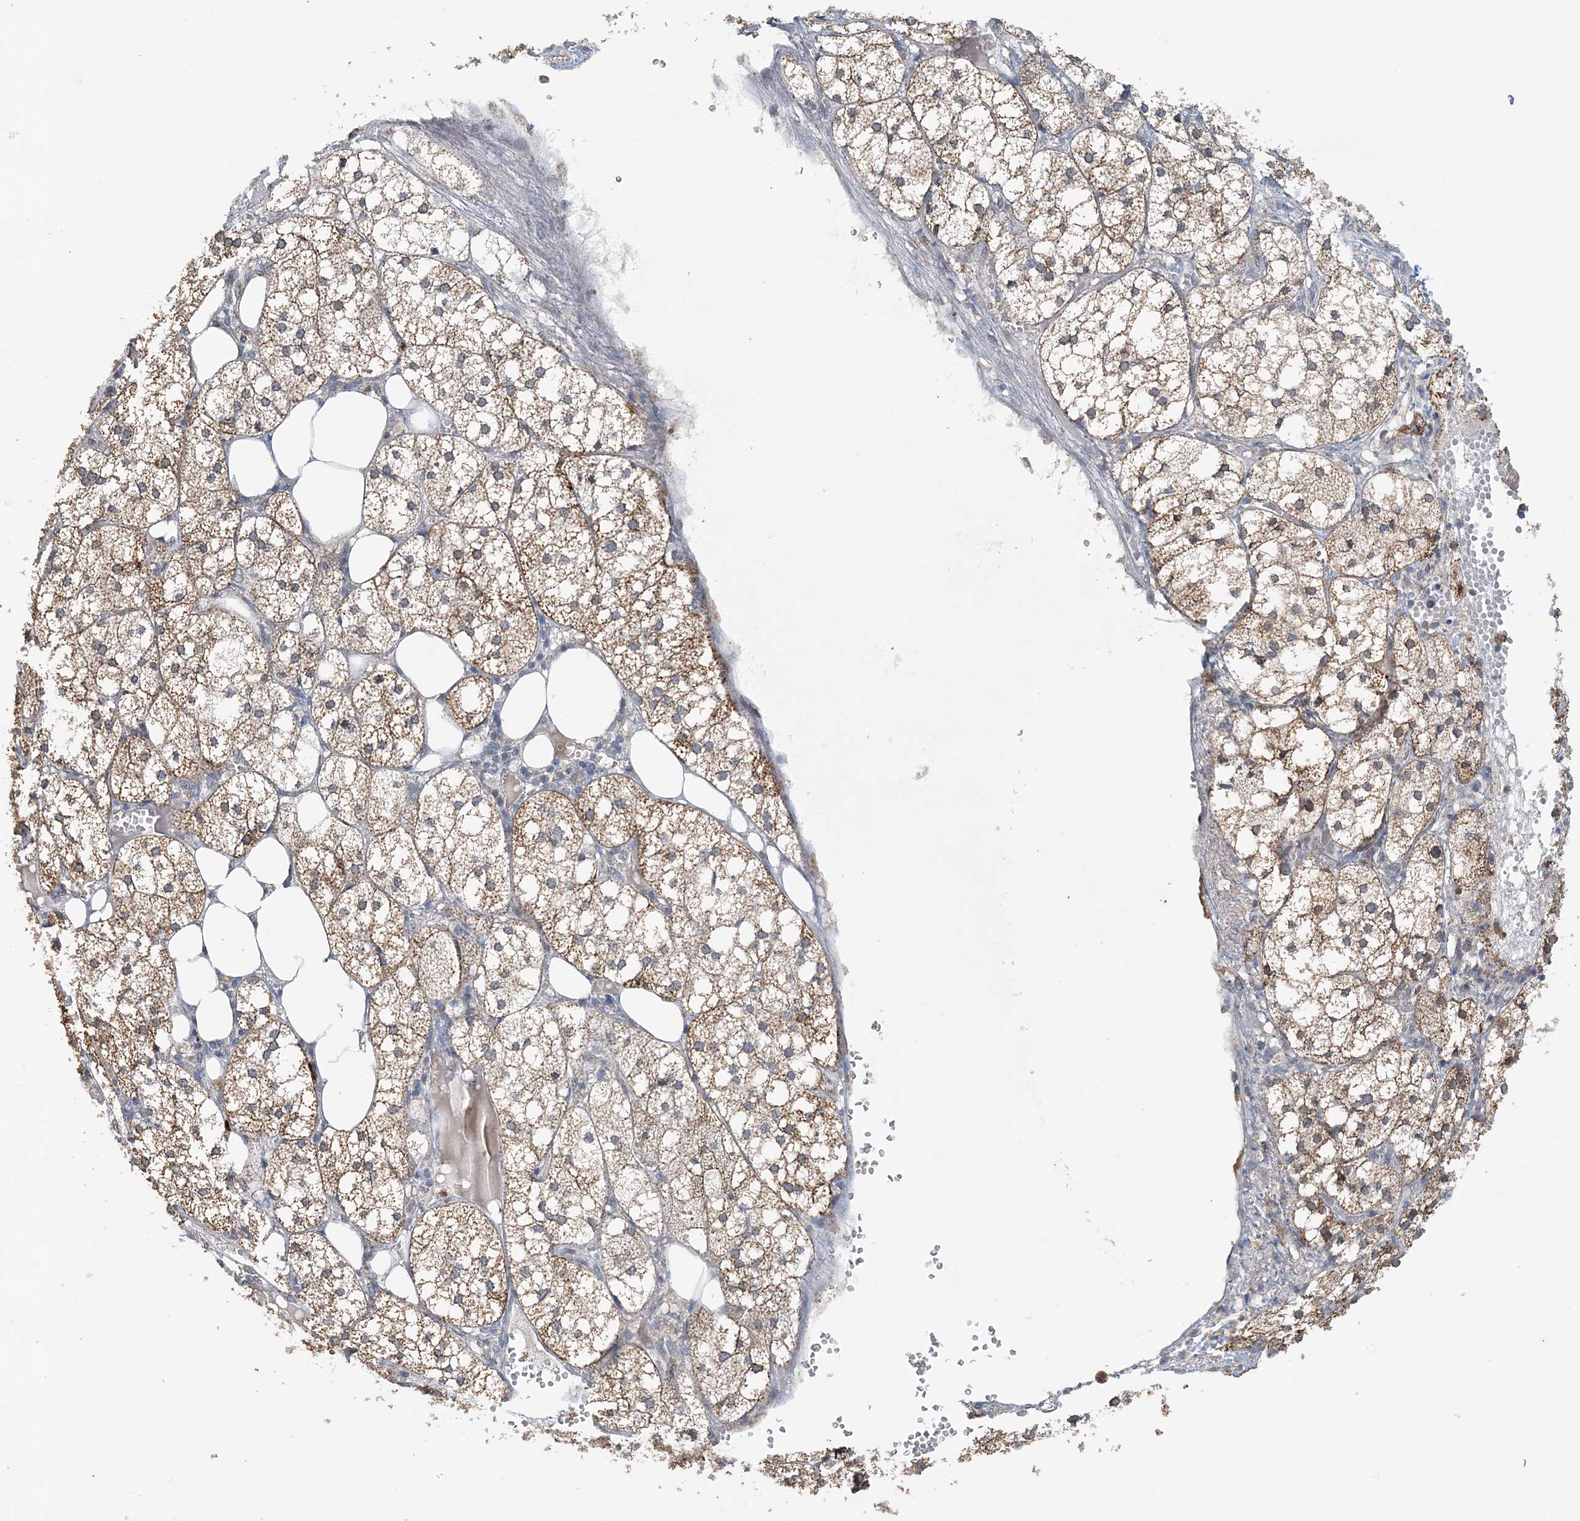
{"staining": {"intensity": "strong", "quantity": "25%-75%", "location": "cytoplasmic/membranous"}, "tissue": "adrenal gland", "cell_type": "Glandular cells", "image_type": "normal", "snomed": [{"axis": "morphology", "description": "Normal tissue, NOS"}, {"axis": "topography", "description": "Adrenal gland"}], "caption": "A micrograph of adrenal gland stained for a protein exhibits strong cytoplasmic/membranous brown staining in glandular cells.", "gene": "FAM110A", "patient": {"sex": "female", "age": 61}}